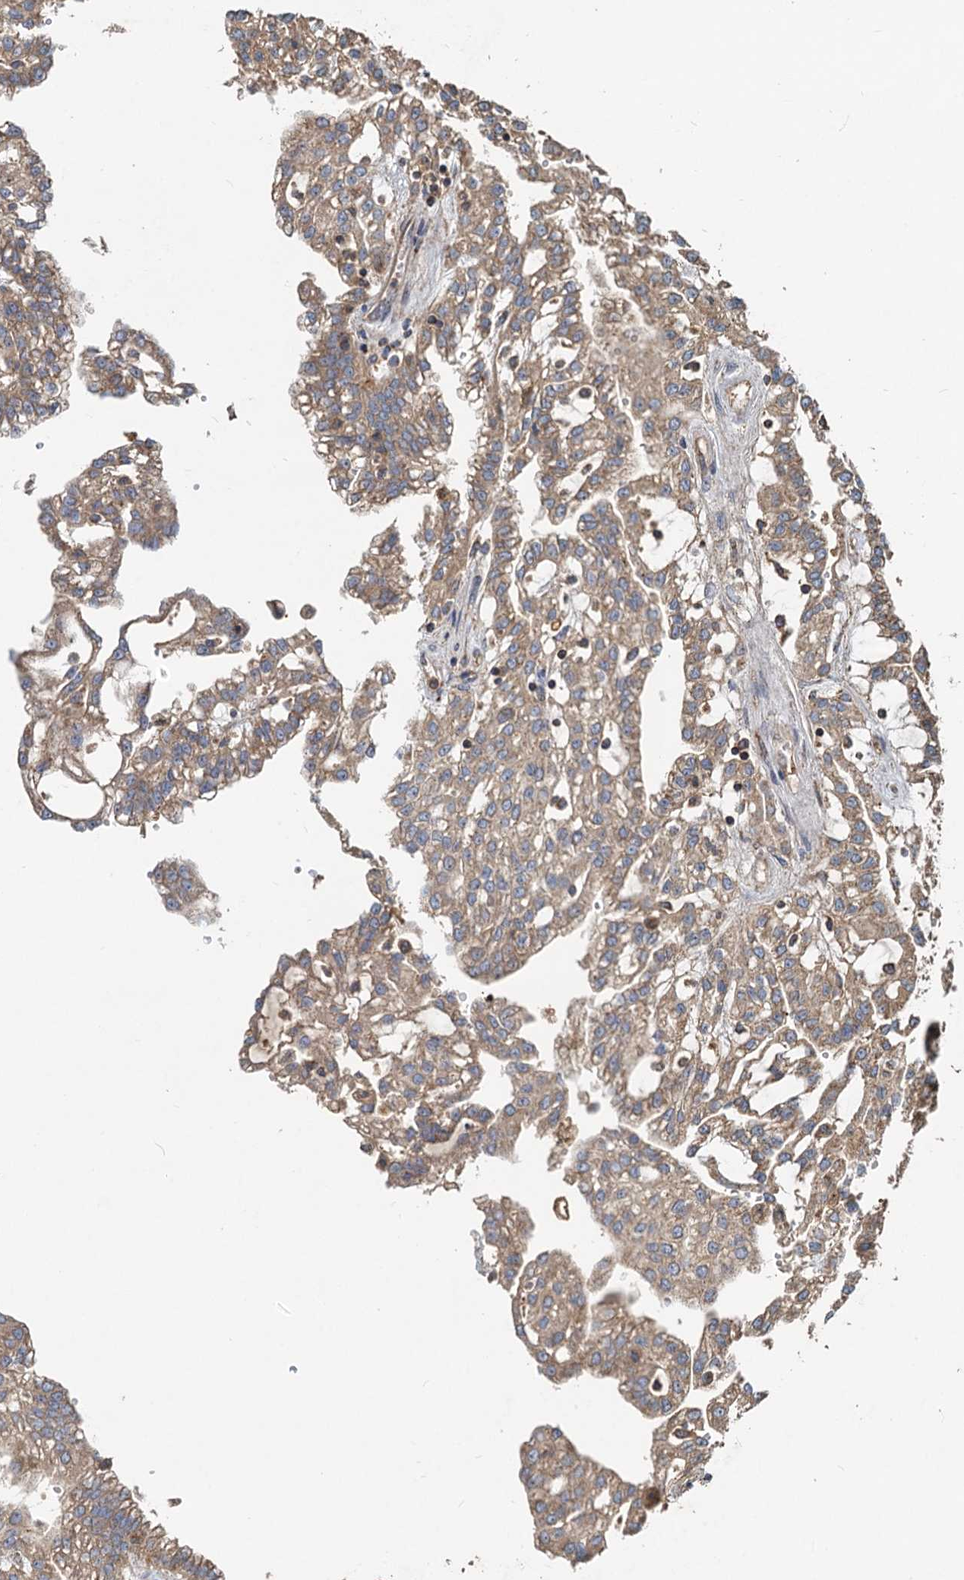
{"staining": {"intensity": "moderate", "quantity": ">75%", "location": "cytoplasmic/membranous"}, "tissue": "renal cancer", "cell_type": "Tumor cells", "image_type": "cancer", "snomed": [{"axis": "morphology", "description": "Adenocarcinoma, NOS"}, {"axis": "topography", "description": "Kidney"}], "caption": "A high-resolution micrograph shows immunohistochemistry staining of adenocarcinoma (renal), which displays moderate cytoplasmic/membranous expression in approximately >75% of tumor cells. (Stains: DAB (3,3'-diaminobenzidine) in brown, nuclei in blue, Microscopy: brightfield microscopy at high magnification).", "gene": "SDS", "patient": {"sex": "male", "age": 63}}